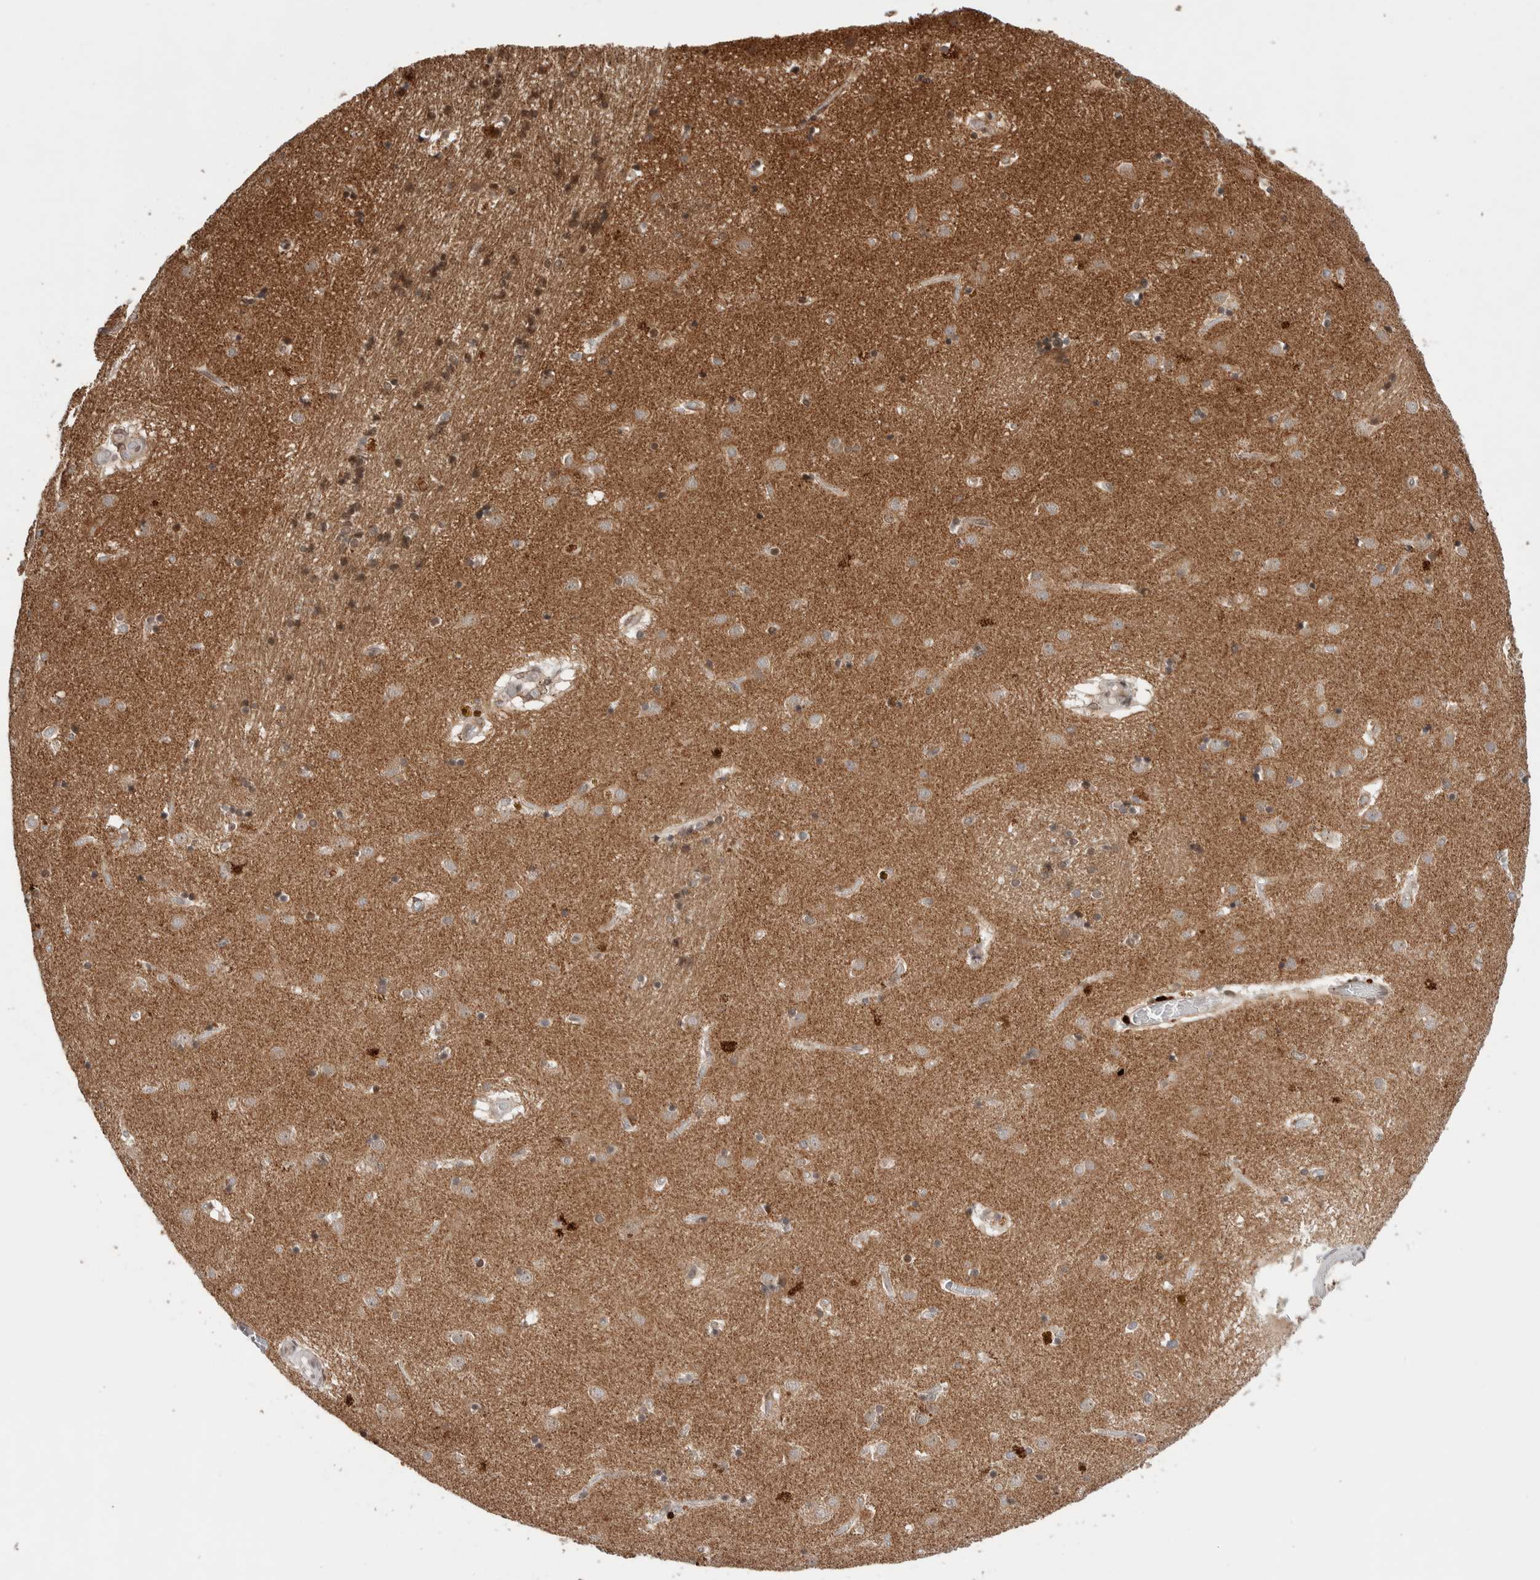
{"staining": {"intensity": "weak", "quantity": ">75%", "location": "cytoplasmic/membranous"}, "tissue": "caudate", "cell_type": "Glial cells", "image_type": "normal", "snomed": [{"axis": "morphology", "description": "Normal tissue, NOS"}, {"axis": "topography", "description": "Lateral ventricle wall"}], "caption": "Caudate stained with a protein marker displays weak staining in glial cells.", "gene": "KCNK1", "patient": {"sex": "male", "age": 70}}